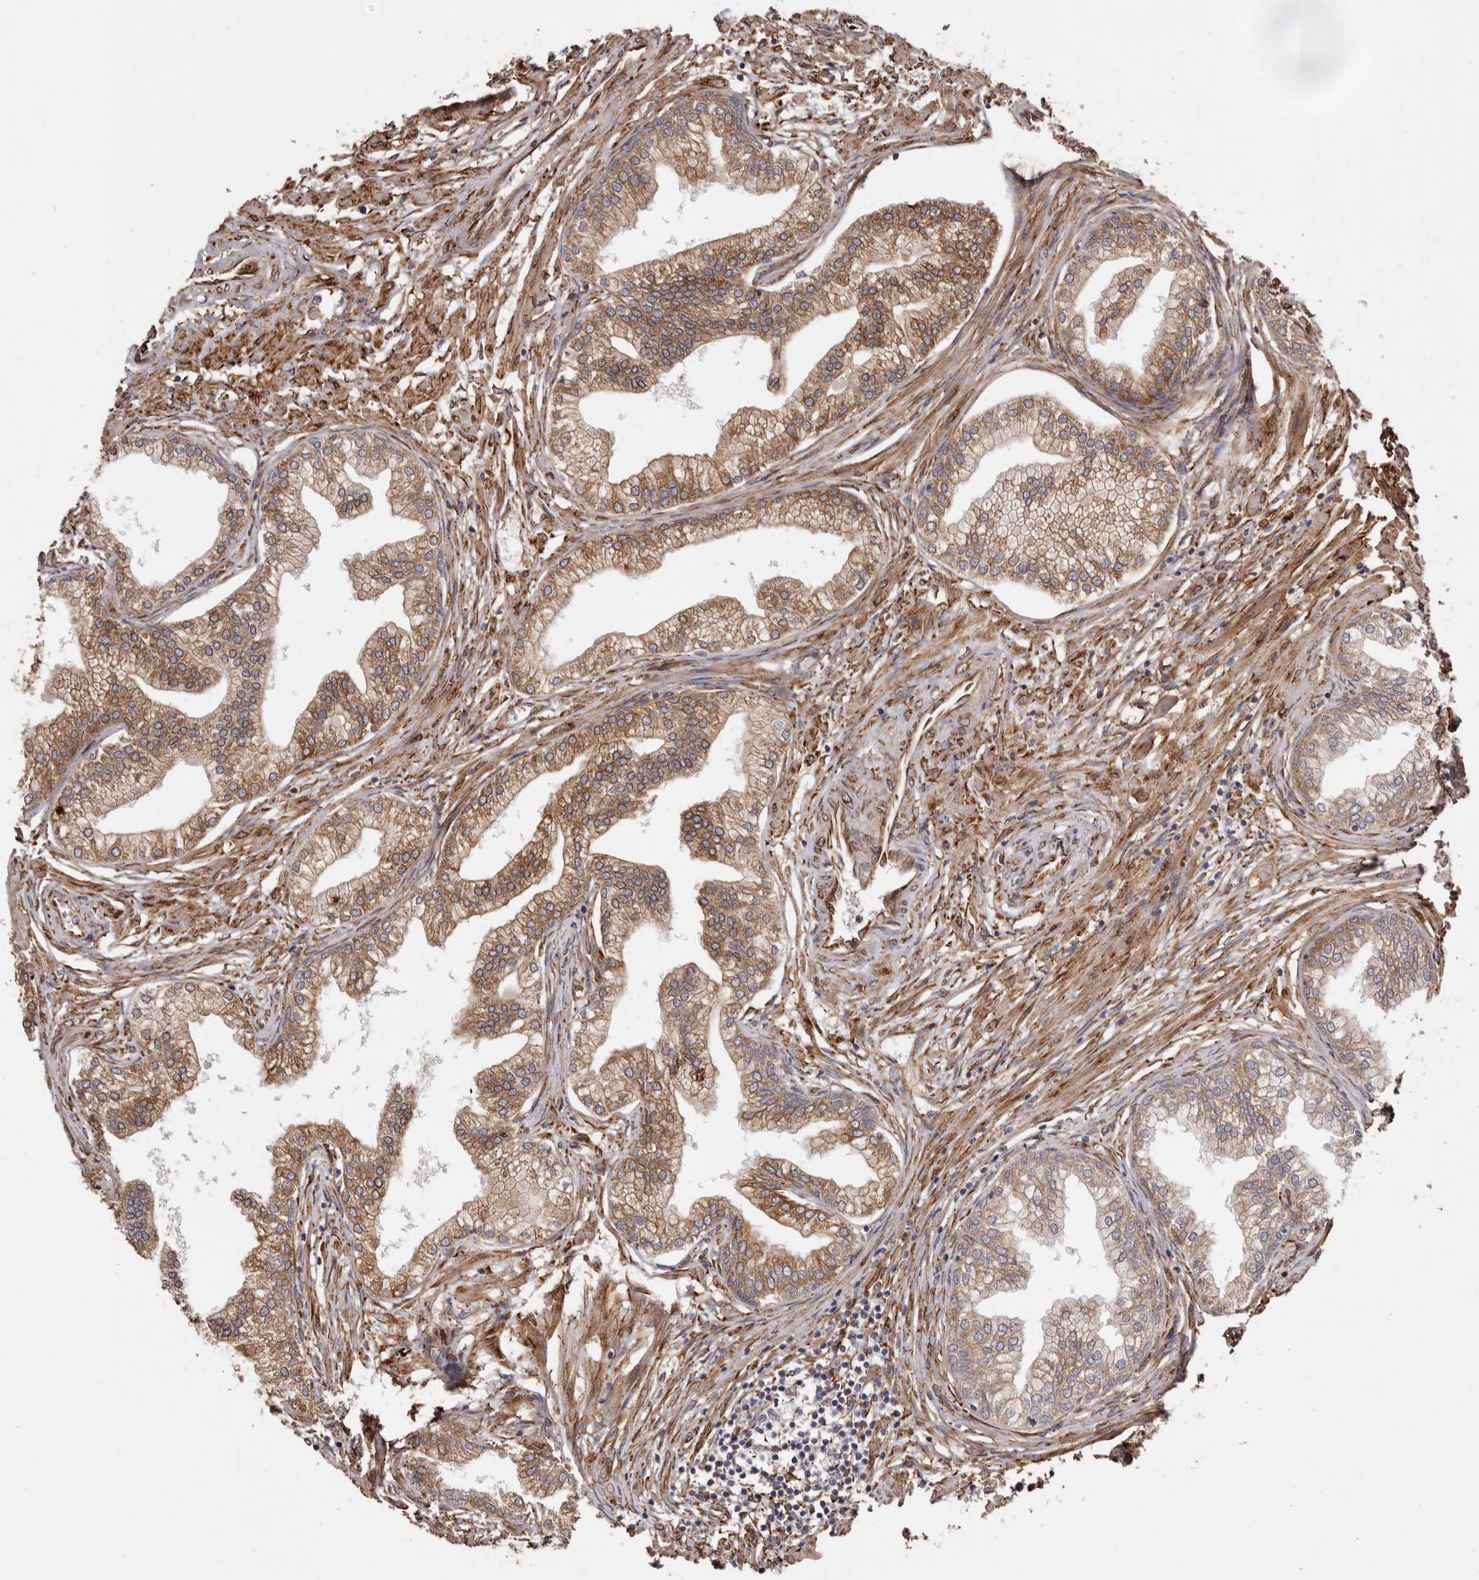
{"staining": {"intensity": "moderate", "quantity": ">75%", "location": "cytoplasmic/membranous"}, "tissue": "prostate", "cell_type": "Glandular cells", "image_type": "normal", "snomed": [{"axis": "morphology", "description": "Normal tissue, NOS"}, {"axis": "morphology", "description": "Urothelial carcinoma, Low grade"}, {"axis": "topography", "description": "Urinary bladder"}, {"axis": "topography", "description": "Prostate"}], "caption": "Benign prostate exhibits moderate cytoplasmic/membranous positivity in approximately >75% of glandular cells The protein of interest is shown in brown color, while the nuclei are stained blue..", "gene": "WDTC1", "patient": {"sex": "male", "age": 60}}